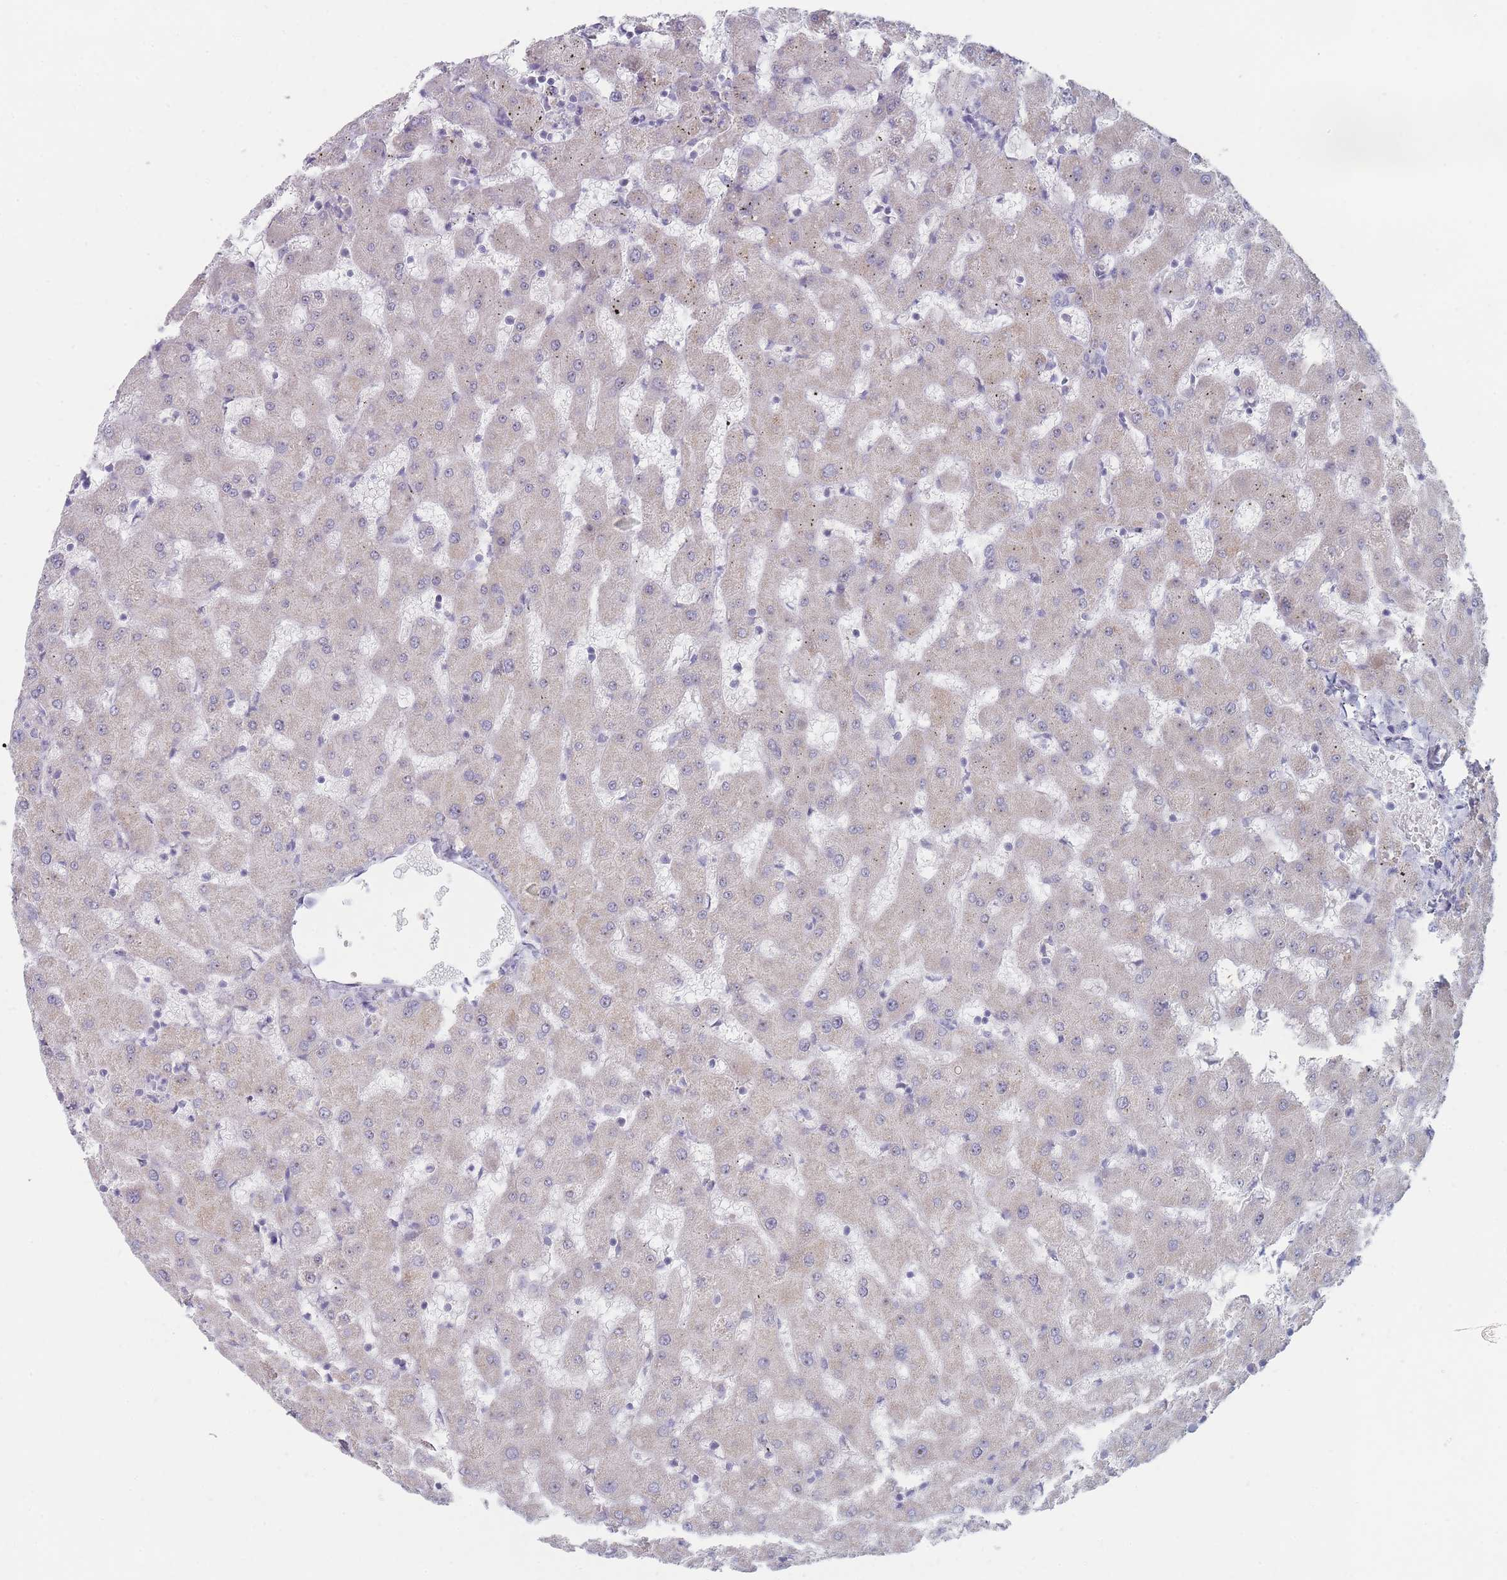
{"staining": {"intensity": "negative", "quantity": "none", "location": "none"}, "tissue": "liver", "cell_type": "Cholangiocytes", "image_type": "normal", "snomed": [{"axis": "morphology", "description": "Normal tissue, NOS"}, {"axis": "topography", "description": "Liver"}], "caption": "IHC histopathology image of normal liver stained for a protein (brown), which exhibits no positivity in cholangiocytes.", "gene": "RNF8", "patient": {"sex": "female", "age": 63}}